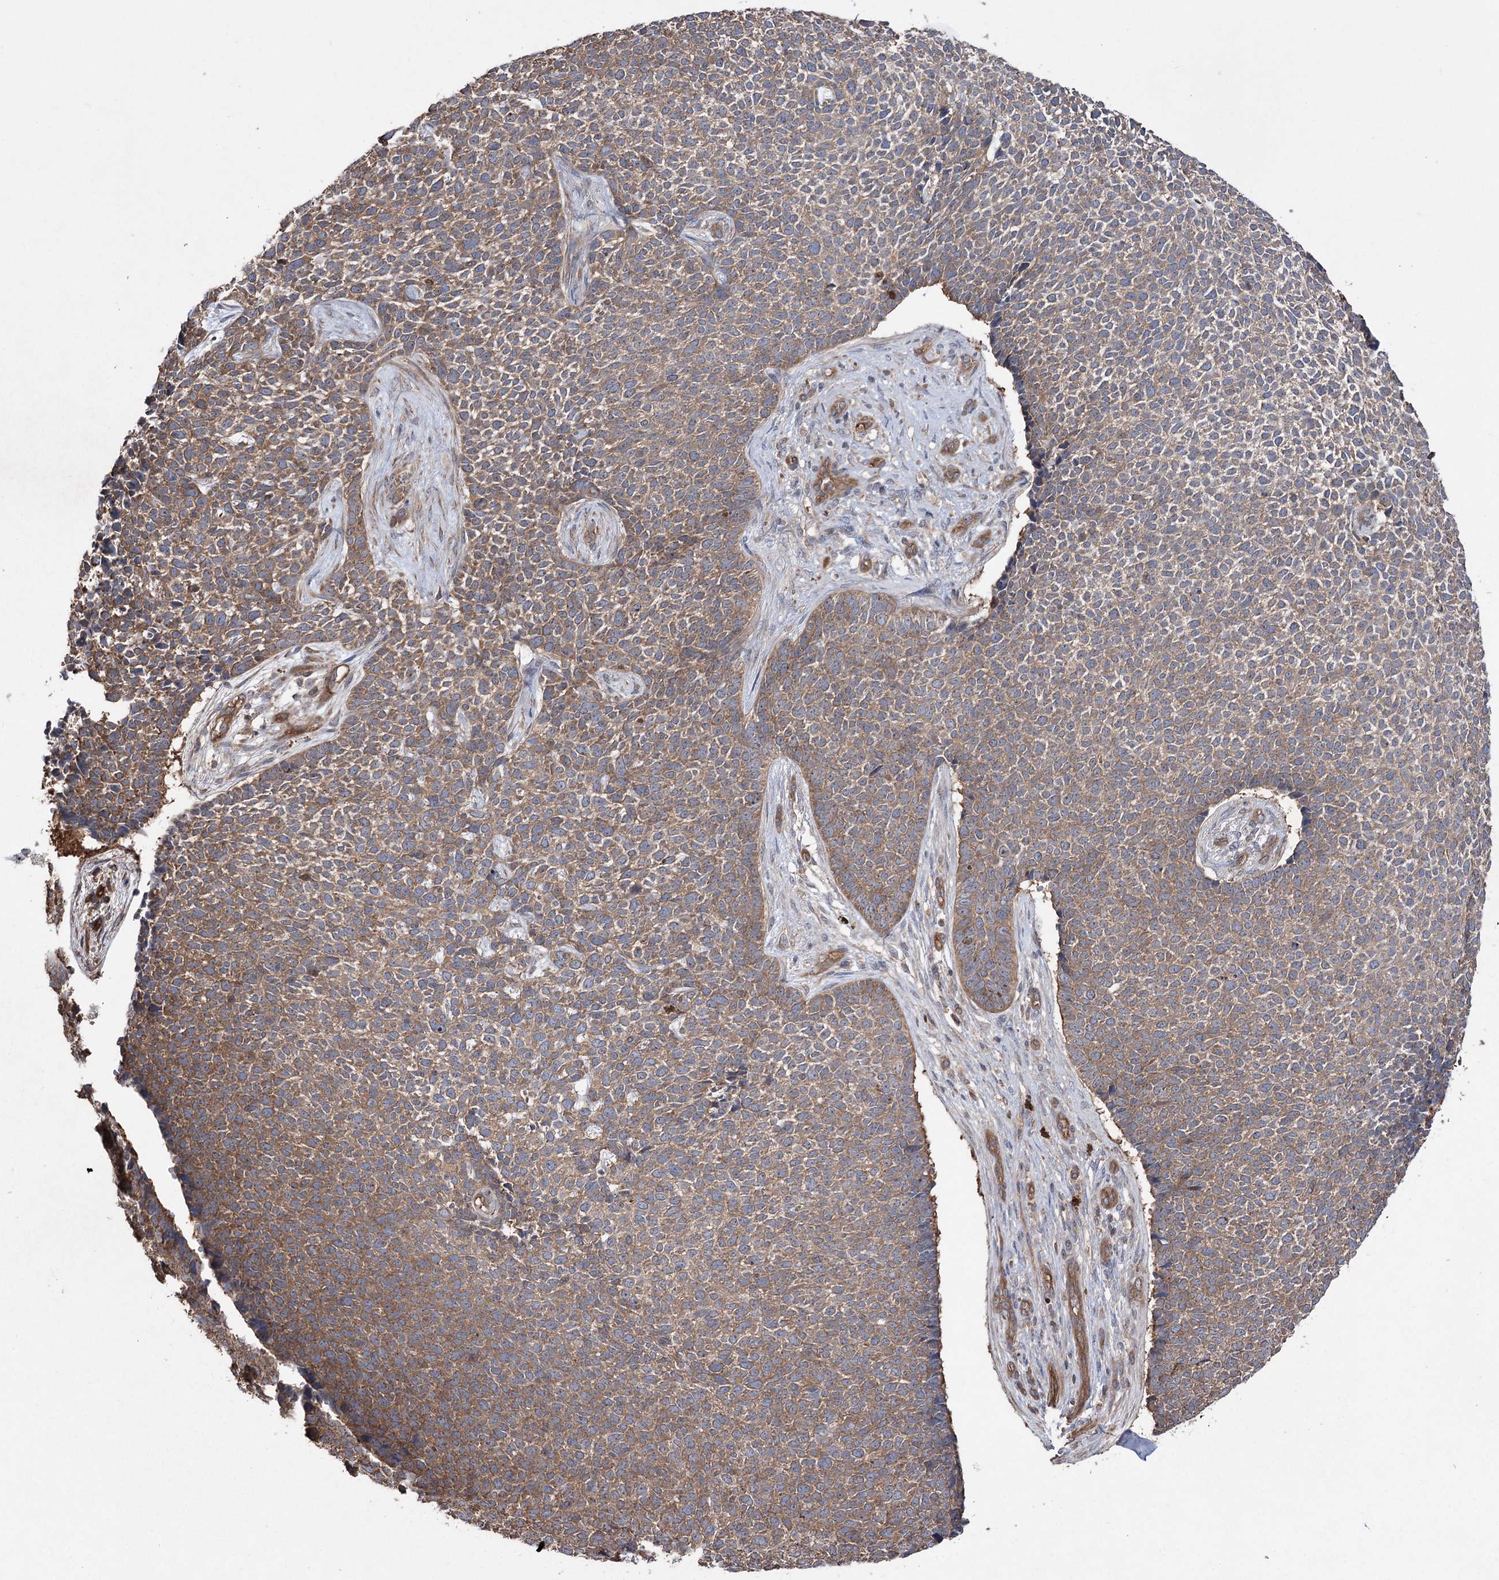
{"staining": {"intensity": "moderate", "quantity": ">75%", "location": "cytoplasmic/membranous"}, "tissue": "skin cancer", "cell_type": "Tumor cells", "image_type": "cancer", "snomed": [{"axis": "morphology", "description": "Basal cell carcinoma"}, {"axis": "topography", "description": "Skin"}], "caption": "This is a micrograph of immunohistochemistry (IHC) staining of basal cell carcinoma (skin), which shows moderate expression in the cytoplasmic/membranous of tumor cells.", "gene": "LARS2", "patient": {"sex": "female", "age": 84}}